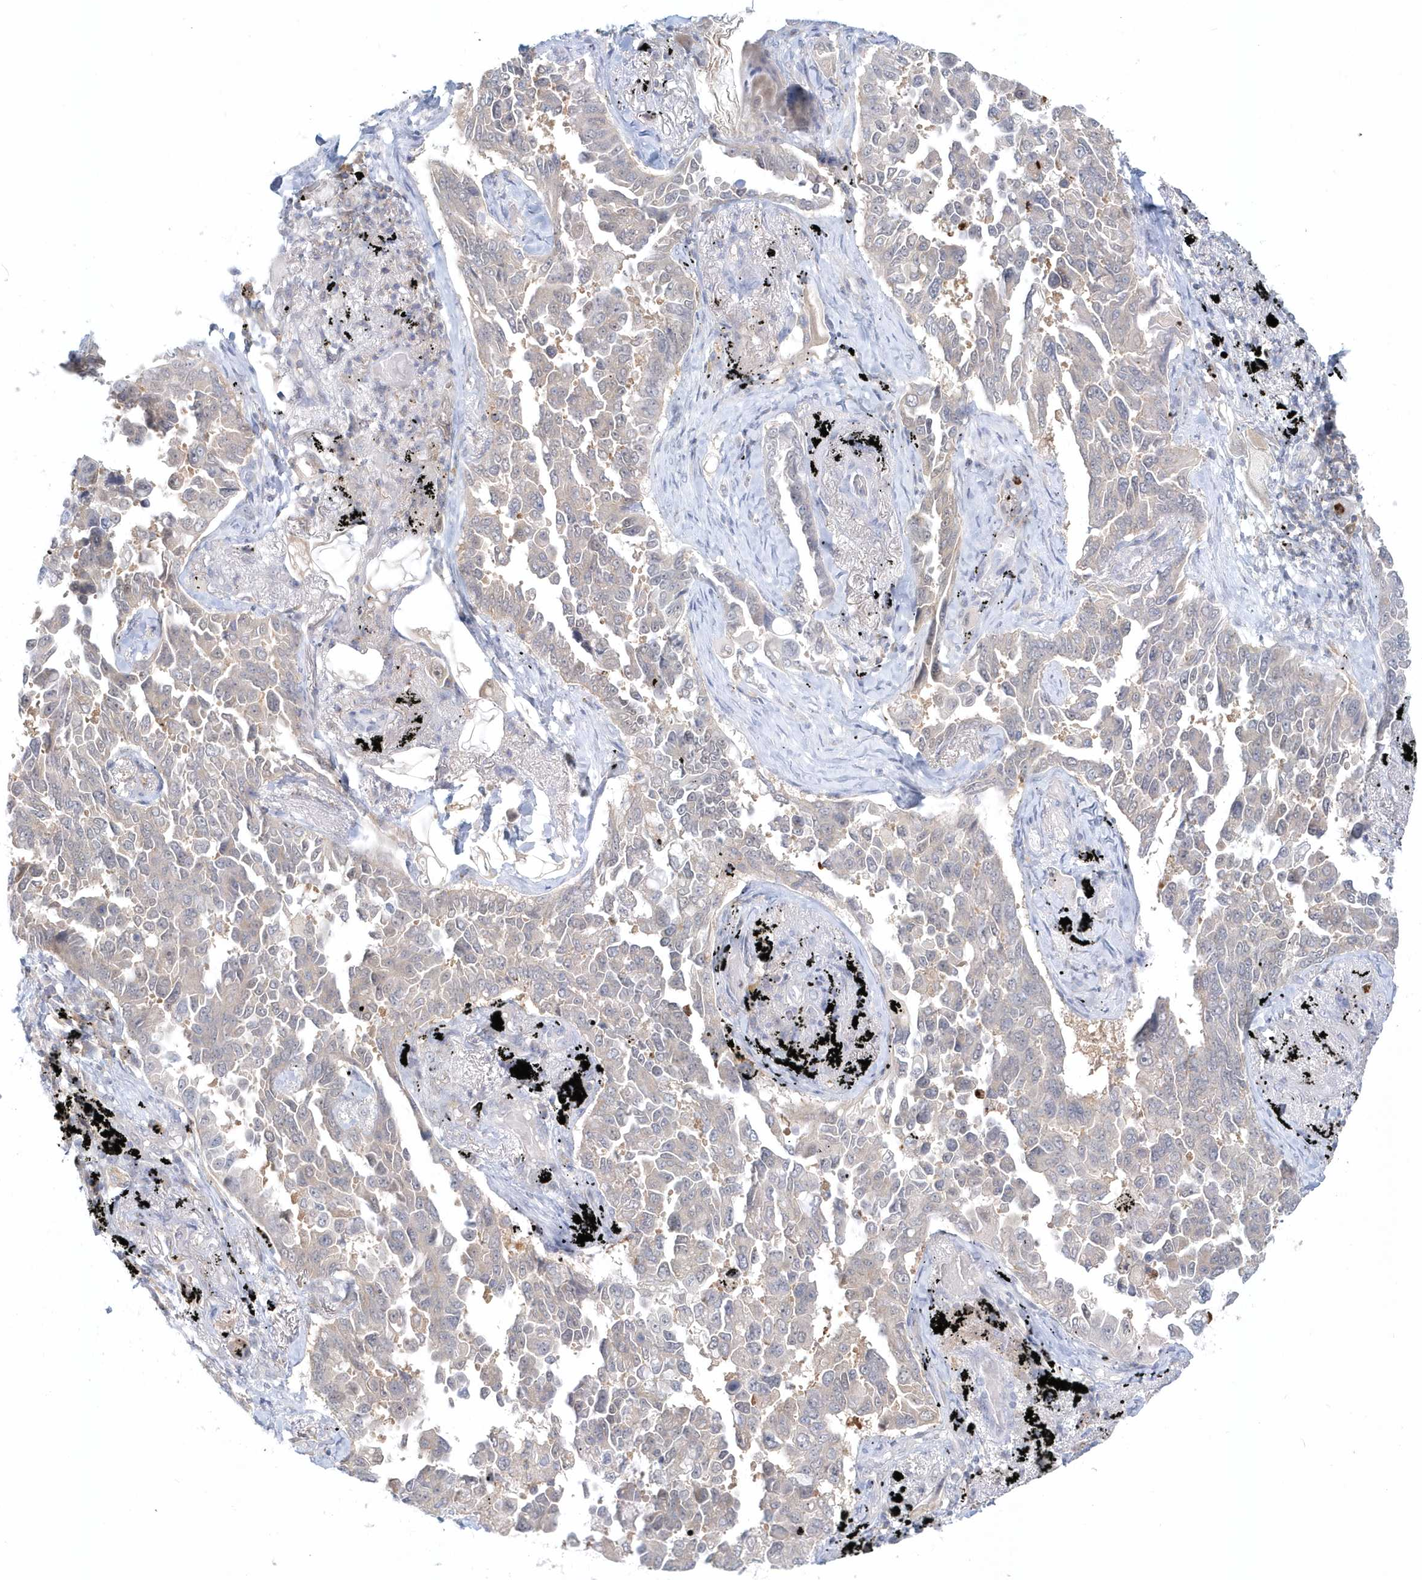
{"staining": {"intensity": "negative", "quantity": "none", "location": "none"}, "tissue": "lung cancer", "cell_type": "Tumor cells", "image_type": "cancer", "snomed": [{"axis": "morphology", "description": "Adenocarcinoma, NOS"}, {"axis": "topography", "description": "Lung"}], "caption": "The image demonstrates no staining of tumor cells in lung adenocarcinoma. (DAB immunohistochemistry (IHC) with hematoxylin counter stain).", "gene": "RNF7", "patient": {"sex": "female", "age": 67}}